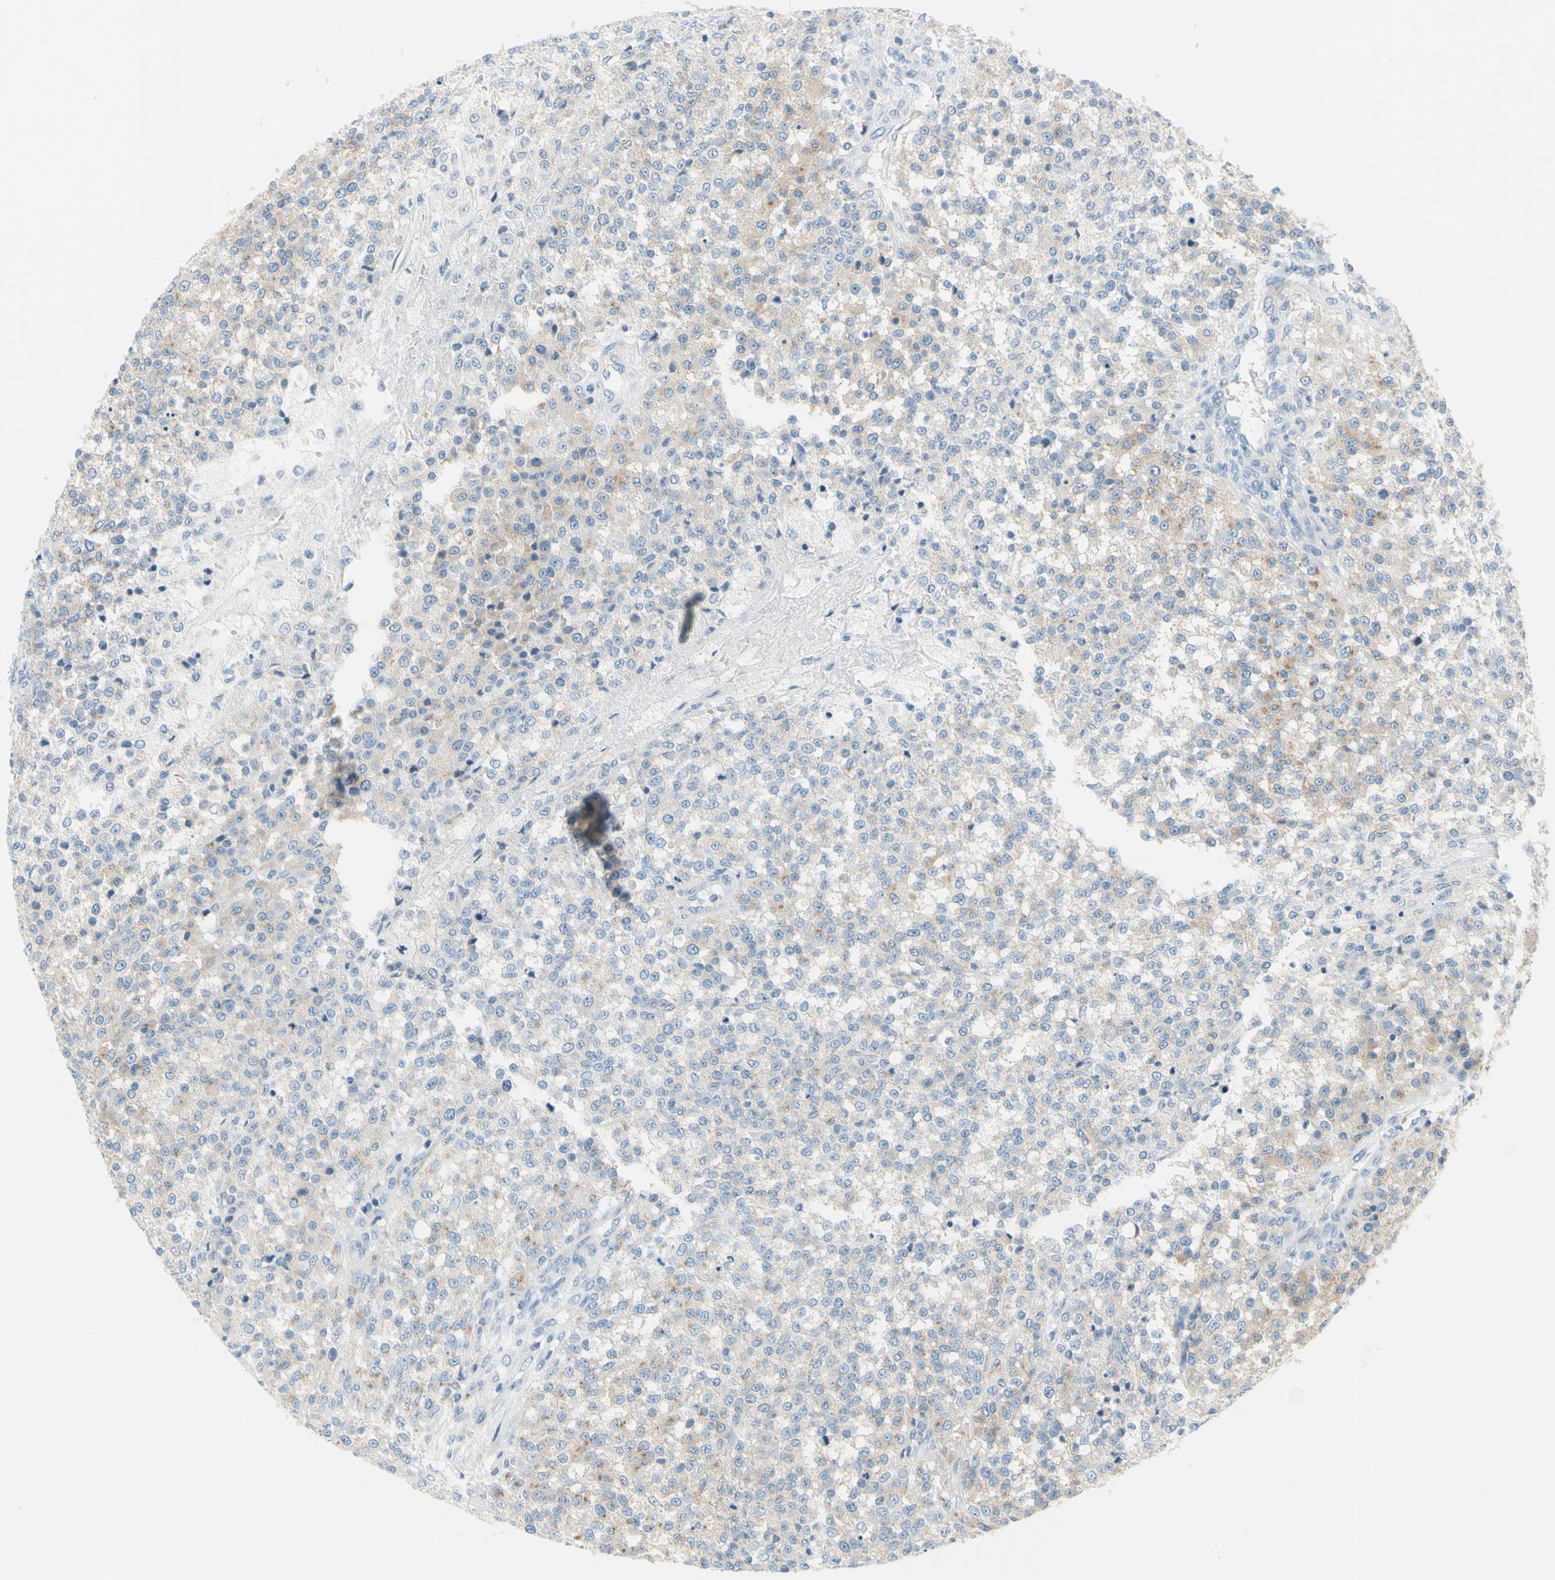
{"staining": {"intensity": "weak", "quantity": "<25%", "location": "cytoplasmic/membranous"}, "tissue": "testis cancer", "cell_type": "Tumor cells", "image_type": "cancer", "snomed": [{"axis": "morphology", "description": "Seminoma, NOS"}, {"axis": "topography", "description": "Testis"}], "caption": "Tumor cells show no significant positivity in testis cancer.", "gene": "FRMD4B", "patient": {"sex": "male", "age": 59}}